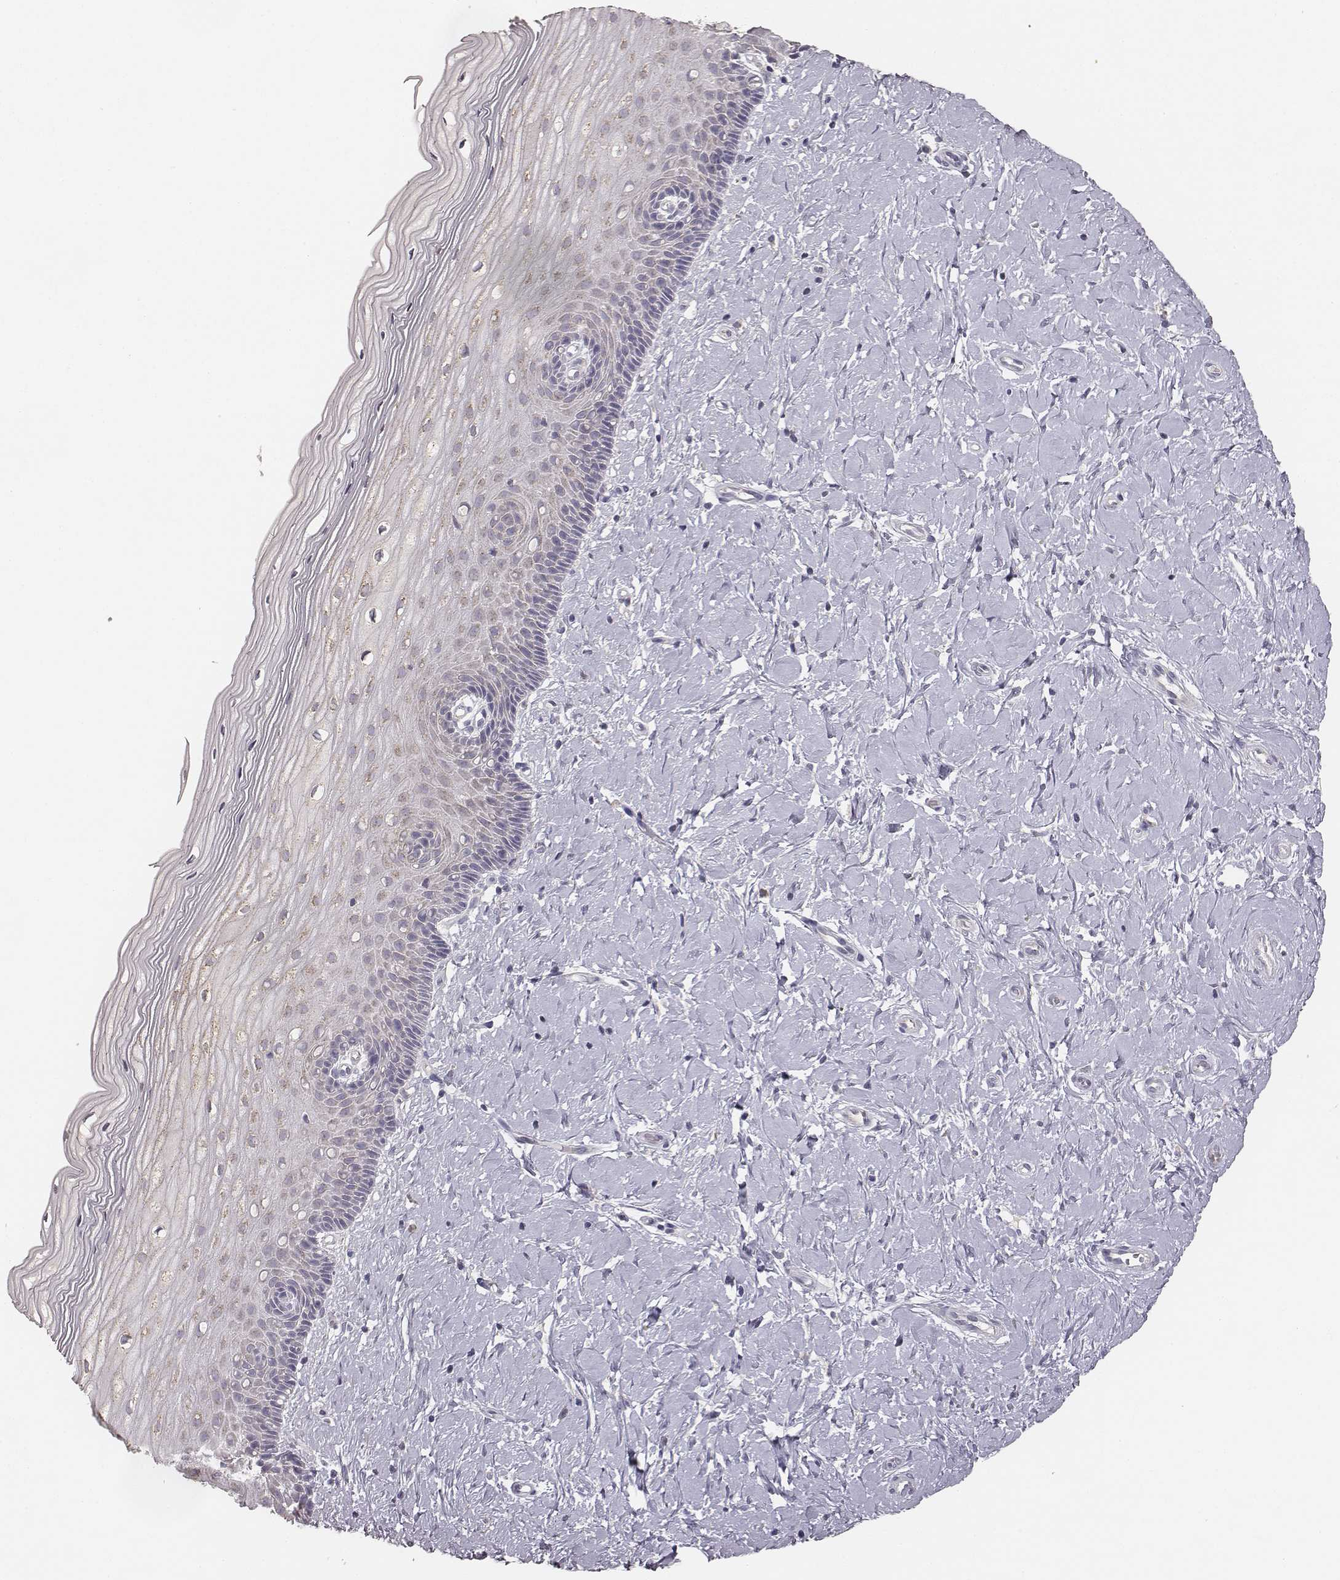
{"staining": {"intensity": "weak", "quantity": ">75%", "location": "cytoplasmic/membranous"}, "tissue": "cervix", "cell_type": "Glandular cells", "image_type": "normal", "snomed": [{"axis": "morphology", "description": "Normal tissue, NOS"}, {"axis": "topography", "description": "Cervix"}], "caption": "DAB immunohistochemical staining of unremarkable human cervix demonstrates weak cytoplasmic/membranous protein staining in about >75% of glandular cells. (IHC, brightfield microscopy, high magnification).", "gene": "ABCD3", "patient": {"sex": "female", "age": 37}}